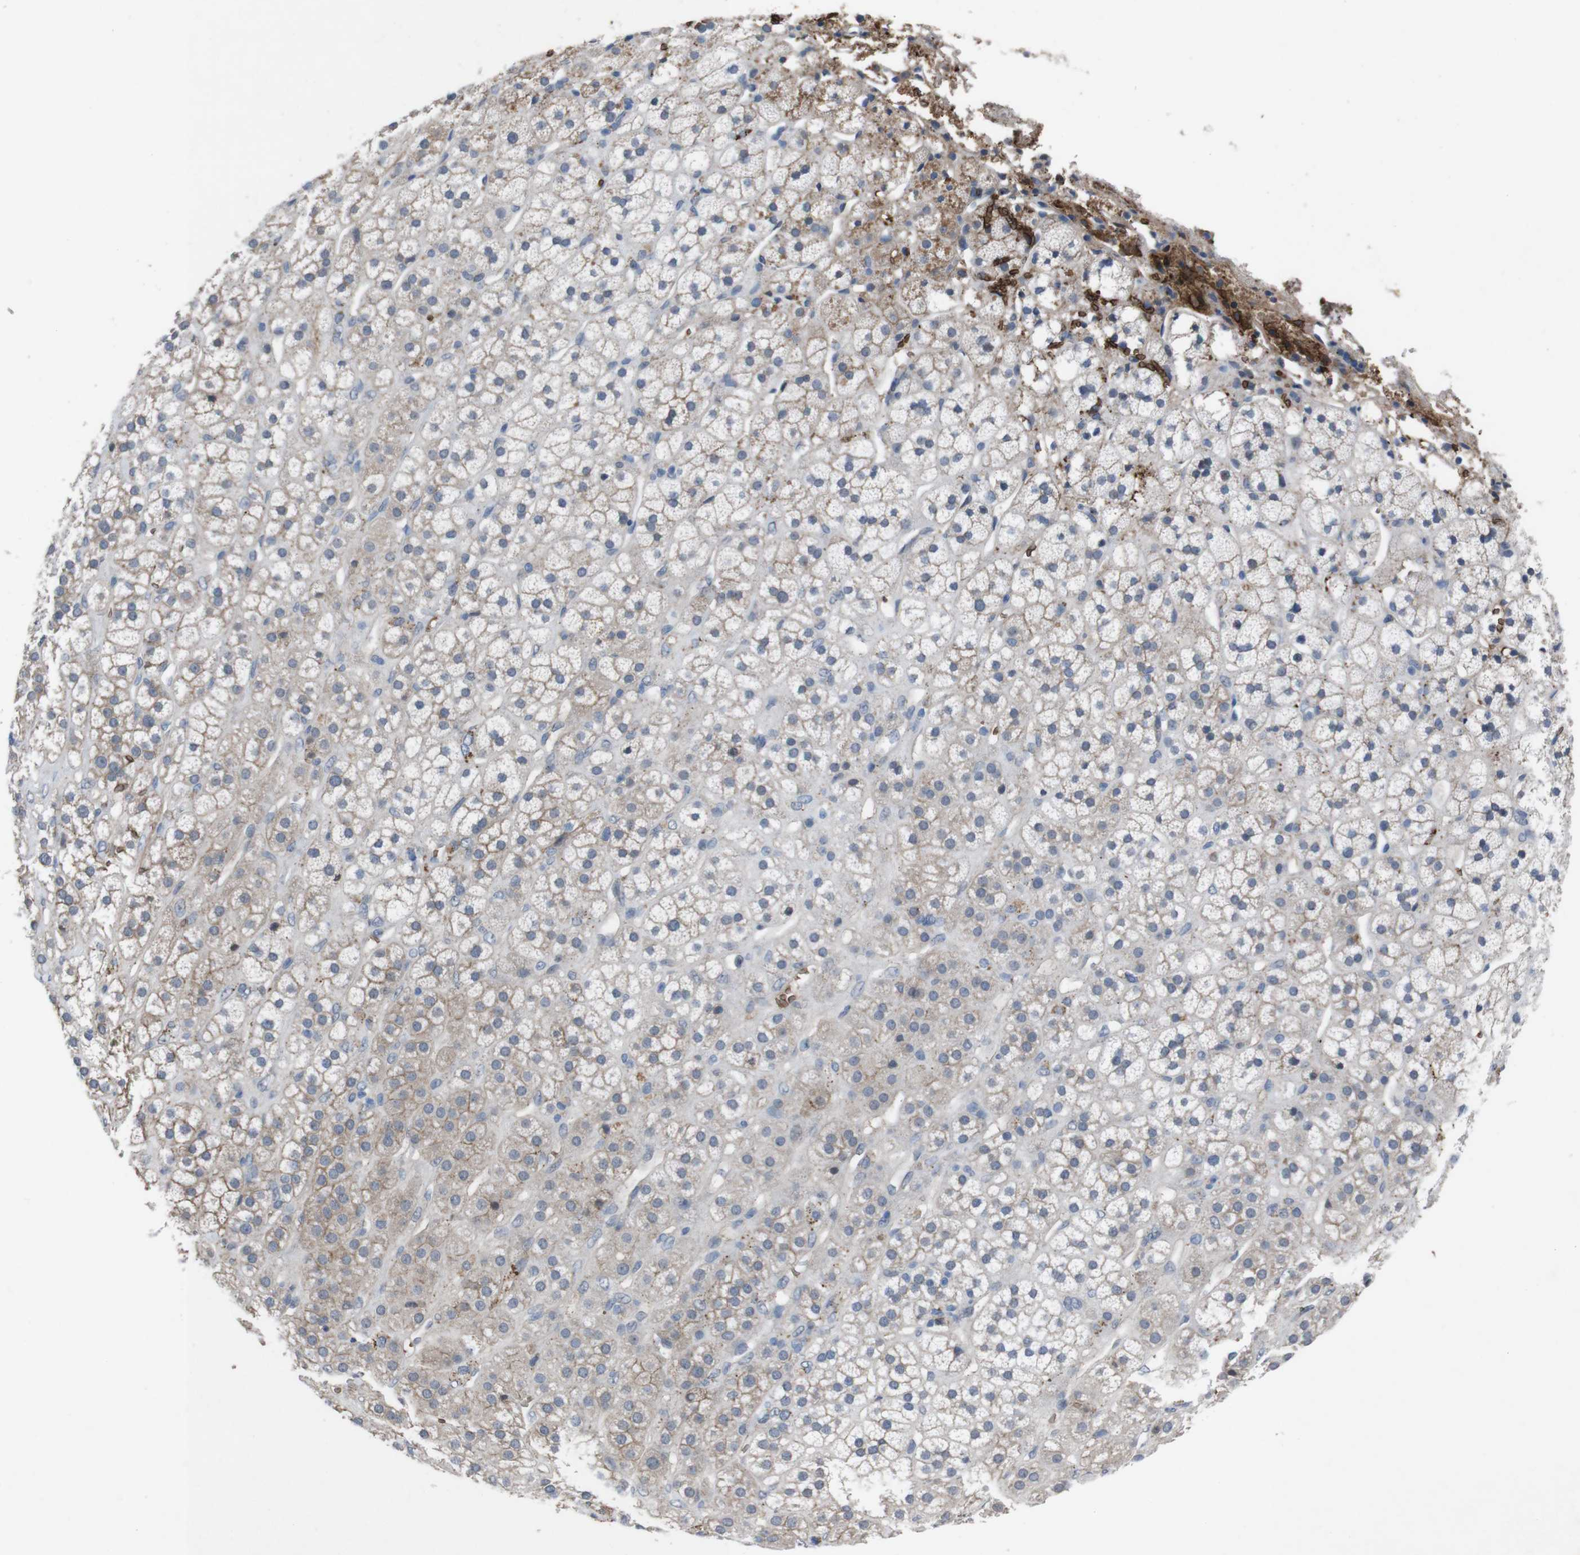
{"staining": {"intensity": "weak", "quantity": "25%-75%", "location": "cytoplasmic/membranous"}, "tissue": "adrenal gland", "cell_type": "Glandular cells", "image_type": "normal", "snomed": [{"axis": "morphology", "description": "Normal tissue, NOS"}, {"axis": "topography", "description": "Adrenal gland"}], "caption": "Immunohistochemistry photomicrograph of benign adrenal gland: adrenal gland stained using immunohistochemistry demonstrates low levels of weak protein expression localized specifically in the cytoplasmic/membranous of glandular cells, appearing as a cytoplasmic/membranous brown color.", "gene": "SPTB", "patient": {"sex": "male", "age": 56}}